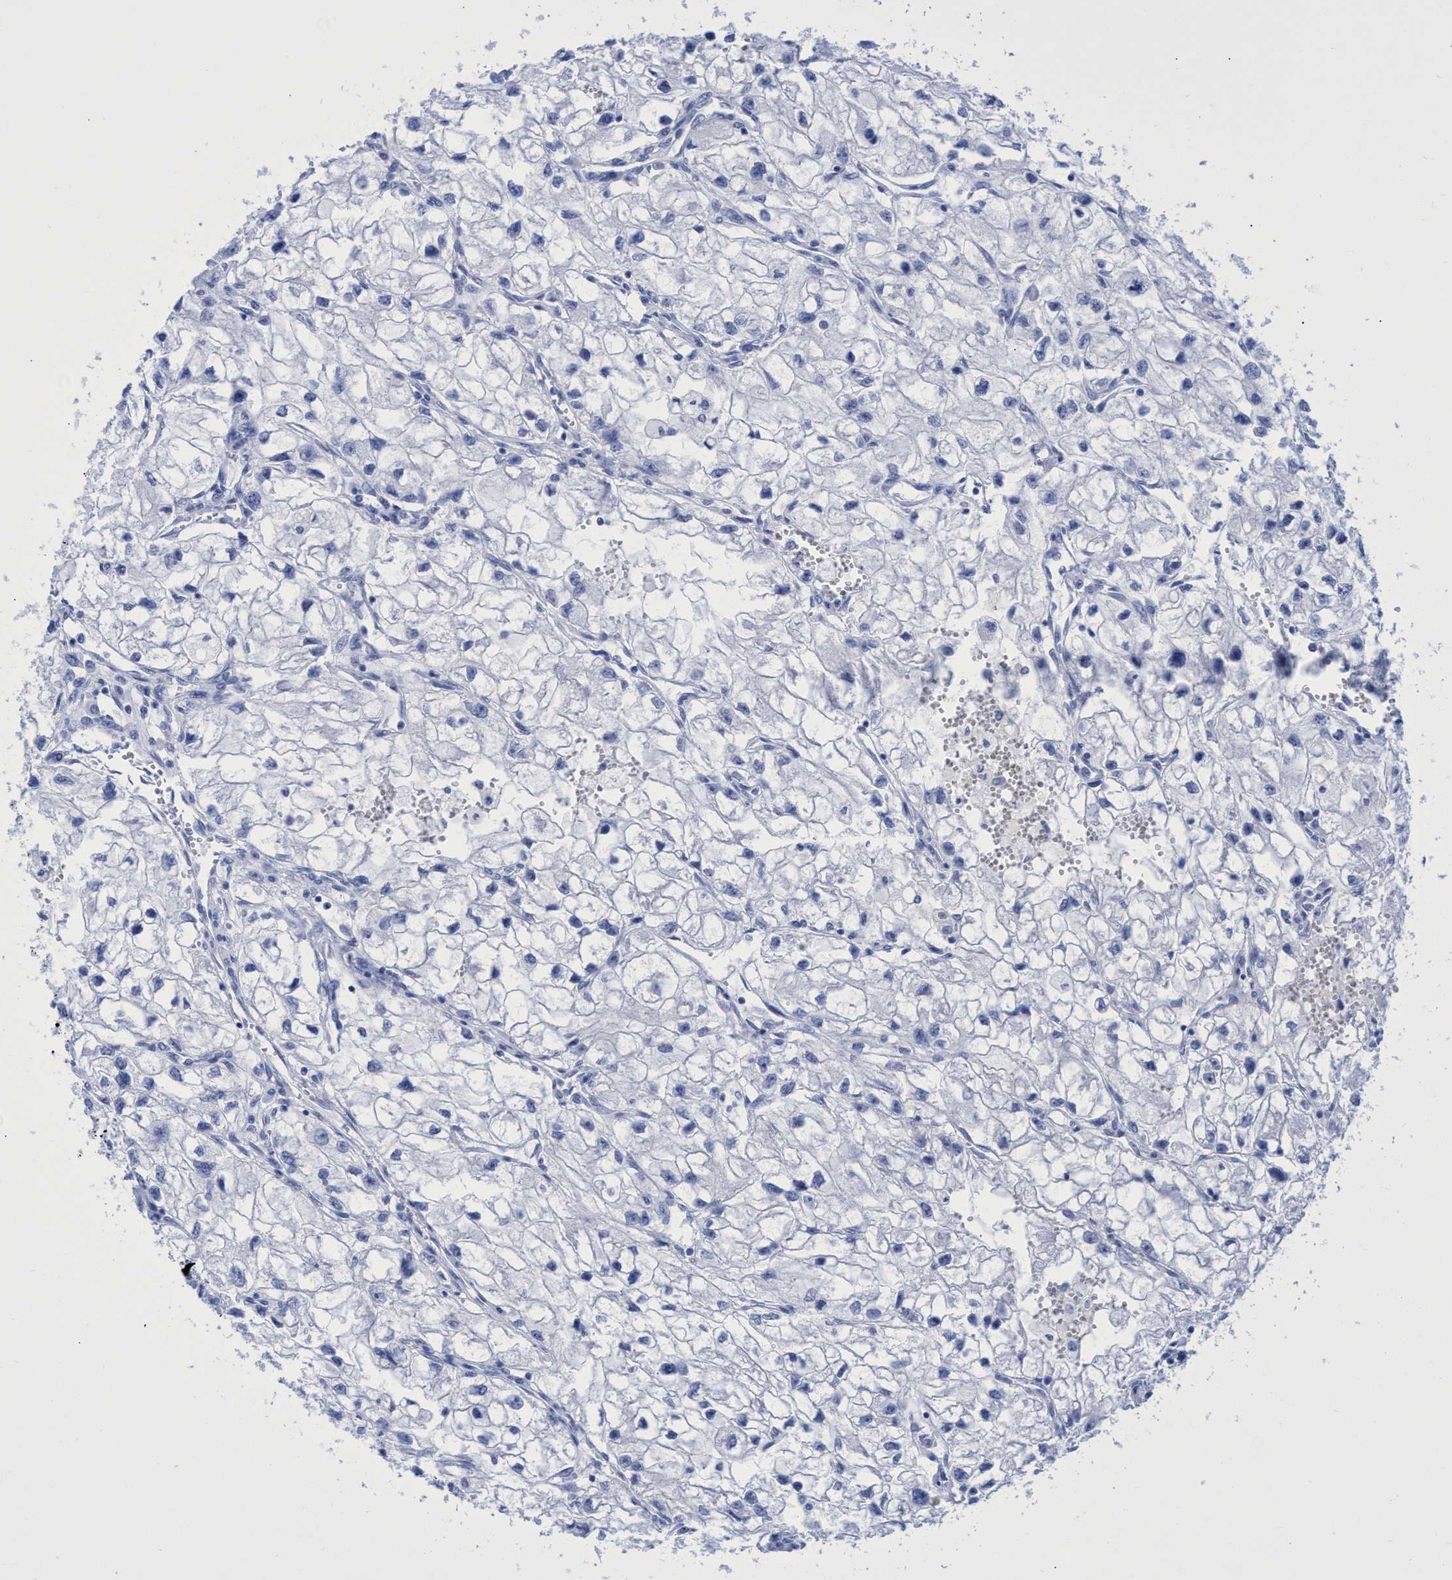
{"staining": {"intensity": "negative", "quantity": "none", "location": "none"}, "tissue": "renal cancer", "cell_type": "Tumor cells", "image_type": "cancer", "snomed": [{"axis": "morphology", "description": "Adenocarcinoma, NOS"}, {"axis": "topography", "description": "Kidney"}], "caption": "An image of human renal cancer (adenocarcinoma) is negative for staining in tumor cells.", "gene": "INSL6", "patient": {"sex": "female", "age": 70}}